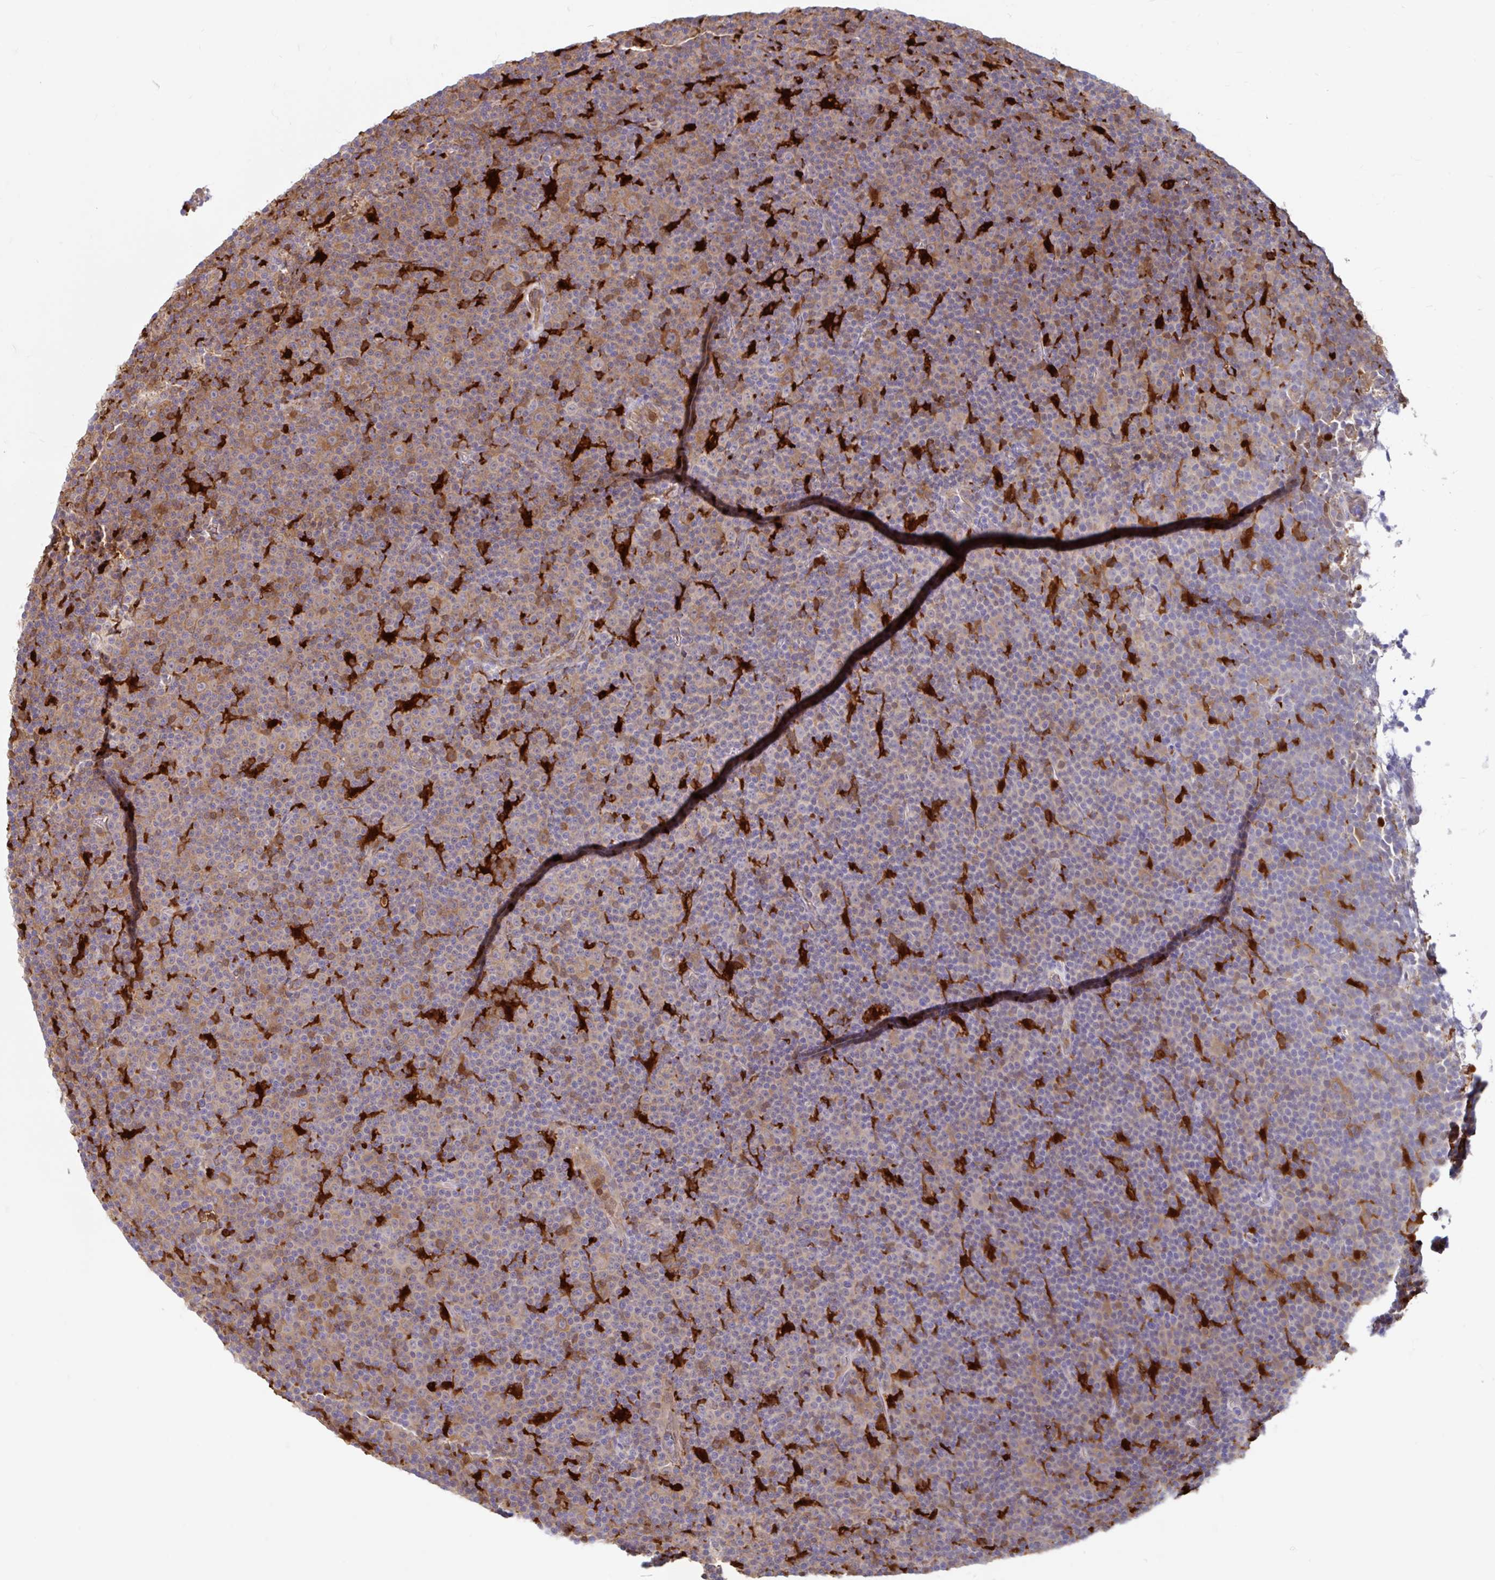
{"staining": {"intensity": "moderate", "quantity": "<25%", "location": "cytoplasmic/membranous"}, "tissue": "lymphoma", "cell_type": "Tumor cells", "image_type": "cancer", "snomed": [{"axis": "morphology", "description": "Malignant lymphoma, non-Hodgkin's type, Low grade"}, {"axis": "topography", "description": "Lymph node"}], "caption": "About <25% of tumor cells in human lymphoma show moderate cytoplasmic/membranous protein staining as visualized by brown immunohistochemical staining.", "gene": "BLVRA", "patient": {"sex": "female", "age": 67}}